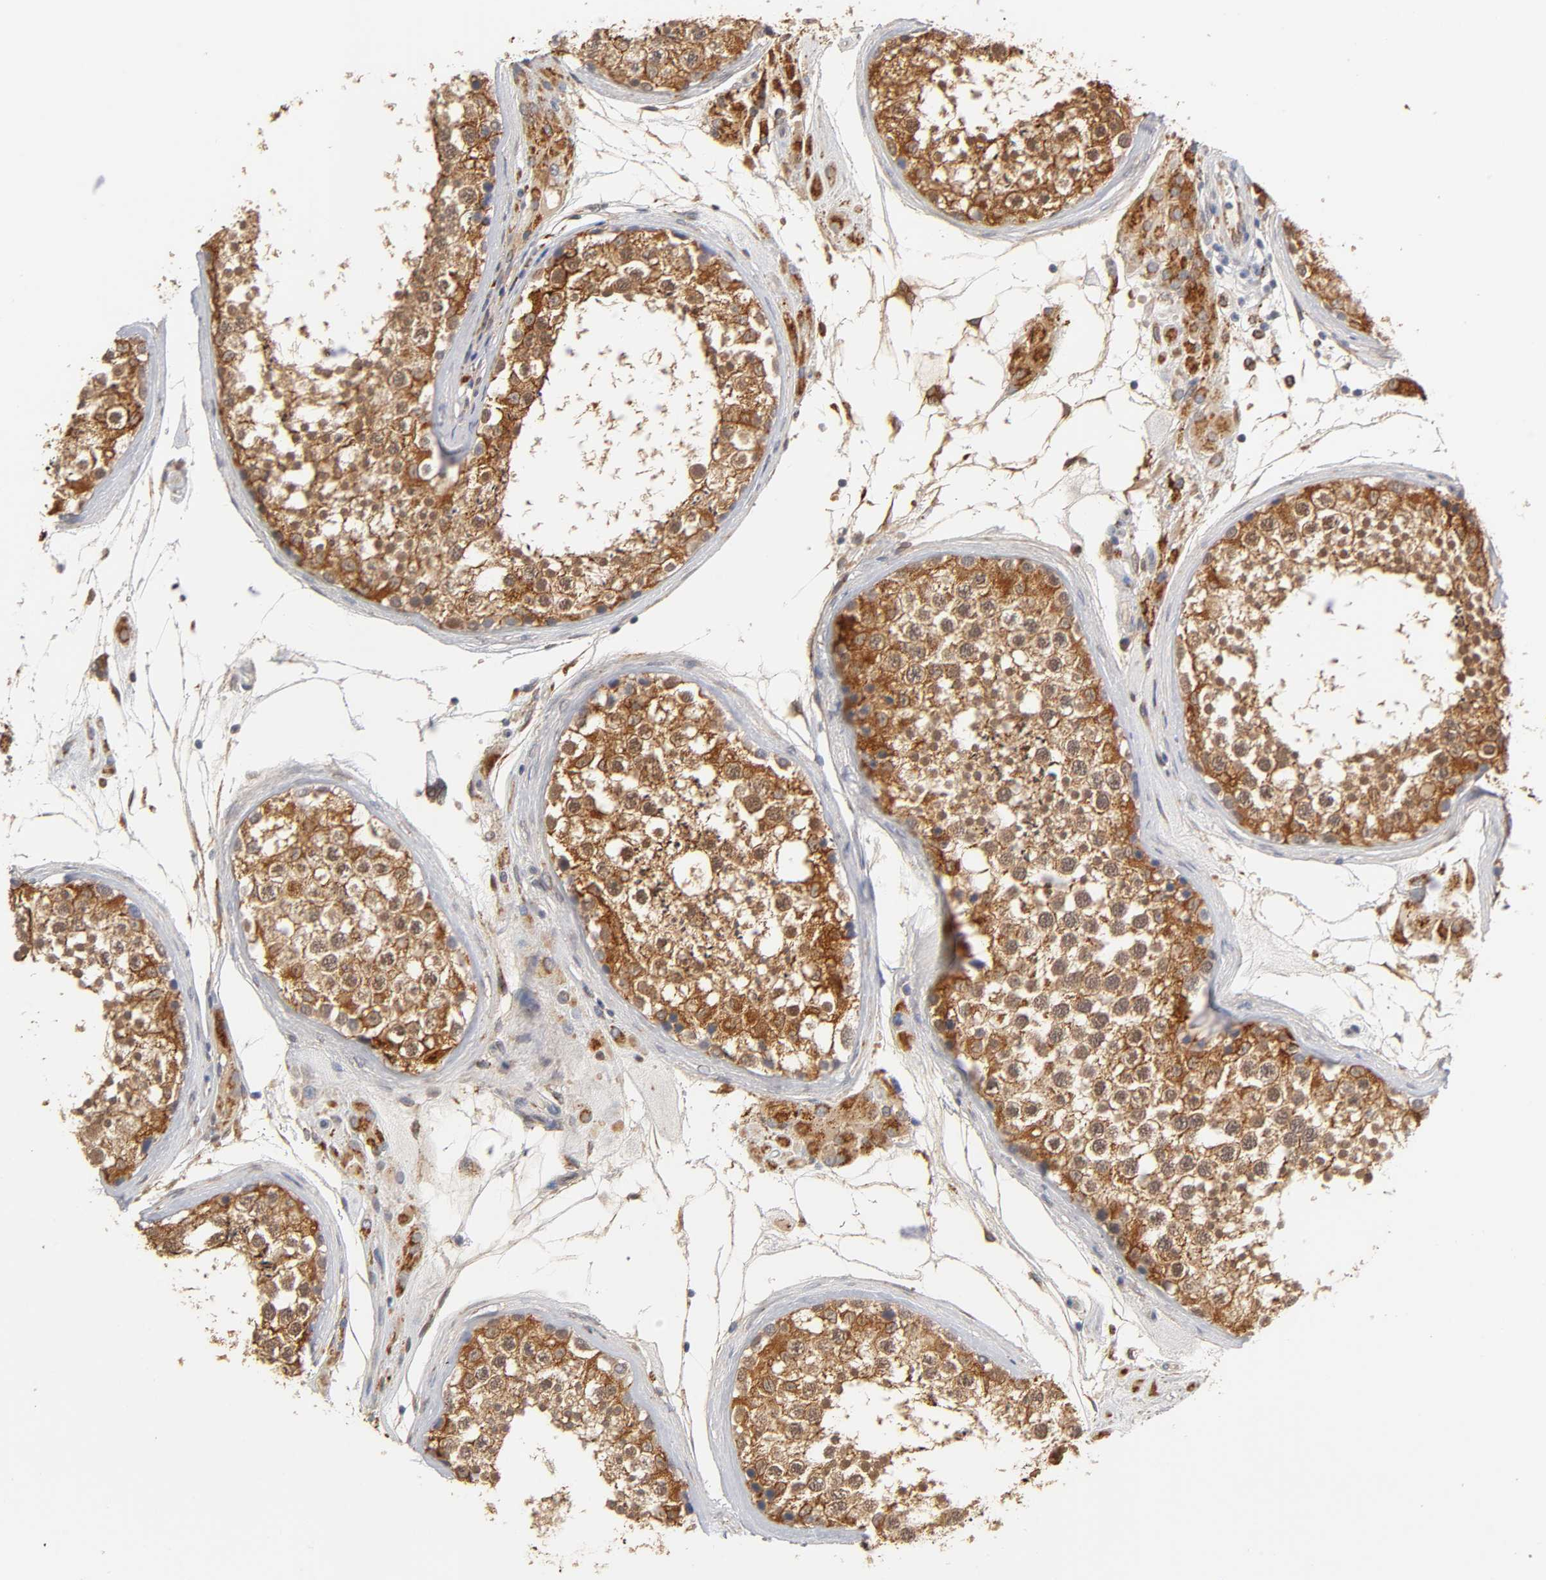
{"staining": {"intensity": "strong", "quantity": ">75%", "location": "cytoplasmic/membranous,nuclear"}, "tissue": "testis", "cell_type": "Cells in seminiferous ducts", "image_type": "normal", "snomed": [{"axis": "morphology", "description": "Normal tissue, NOS"}, {"axis": "topography", "description": "Testis"}], "caption": "Immunohistochemical staining of normal human testis displays strong cytoplasmic/membranous,nuclear protein staining in about >75% of cells in seminiferous ducts. The staining is performed using DAB (3,3'-diaminobenzidine) brown chromogen to label protein expression. The nuclei are counter-stained blue using hematoxylin.", "gene": "ISG15", "patient": {"sex": "male", "age": 46}}